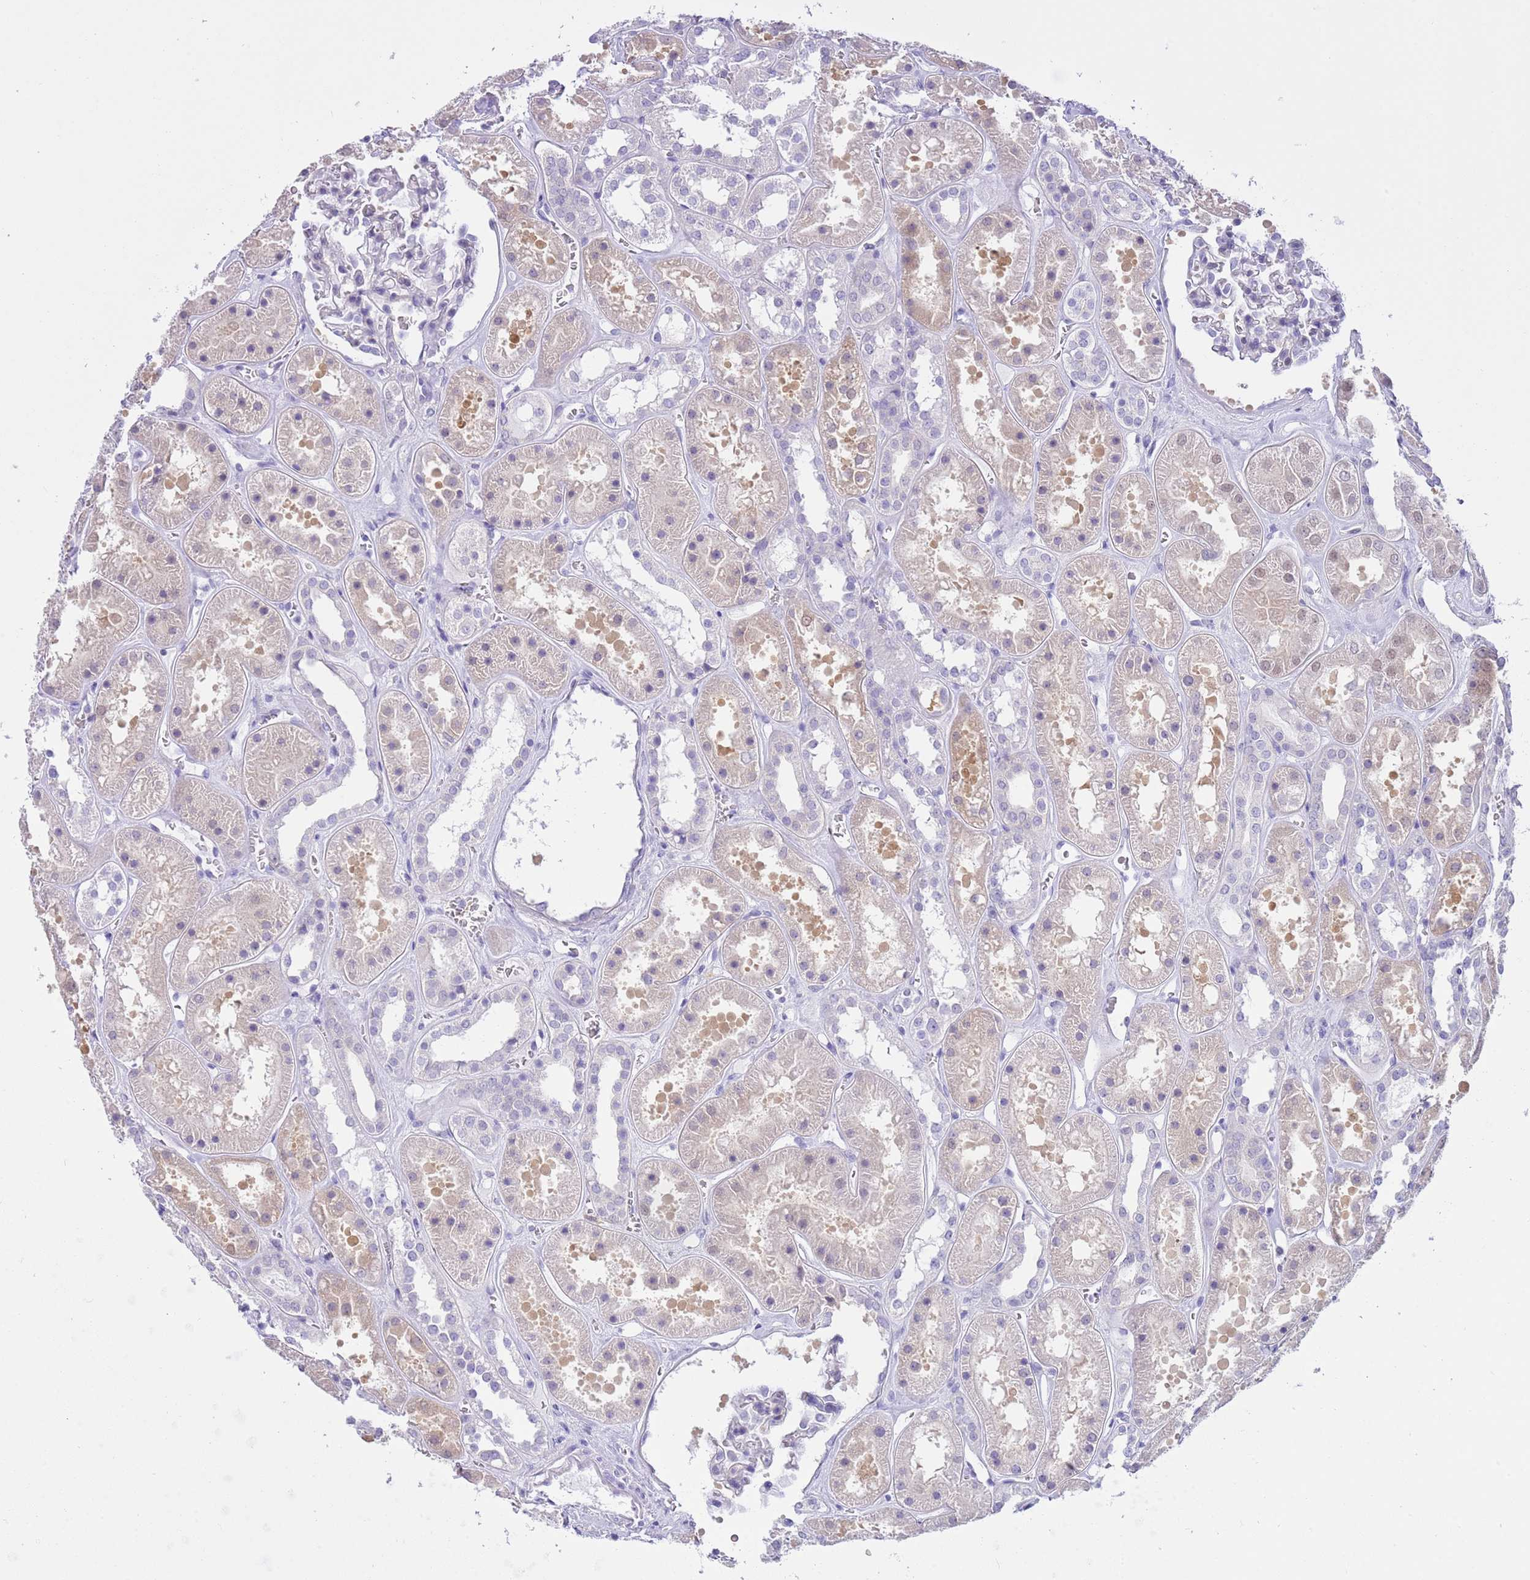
{"staining": {"intensity": "negative", "quantity": "none", "location": "none"}, "tissue": "kidney", "cell_type": "Cells in glomeruli", "image_type": "normal", "snomed": [{"axis": "morphology", "description": "Normal tissue, NOS"}, {"axis": "topography", "description": "Kidney"}], "caption": "The photomicrograph reveals no significant expression in cells in glomeruli of kidney. (DAB IHC visualized using brightfield microscopy, high magnification).", "gene": "DDI2", "patient": {"sex": "female", "age": 41}}